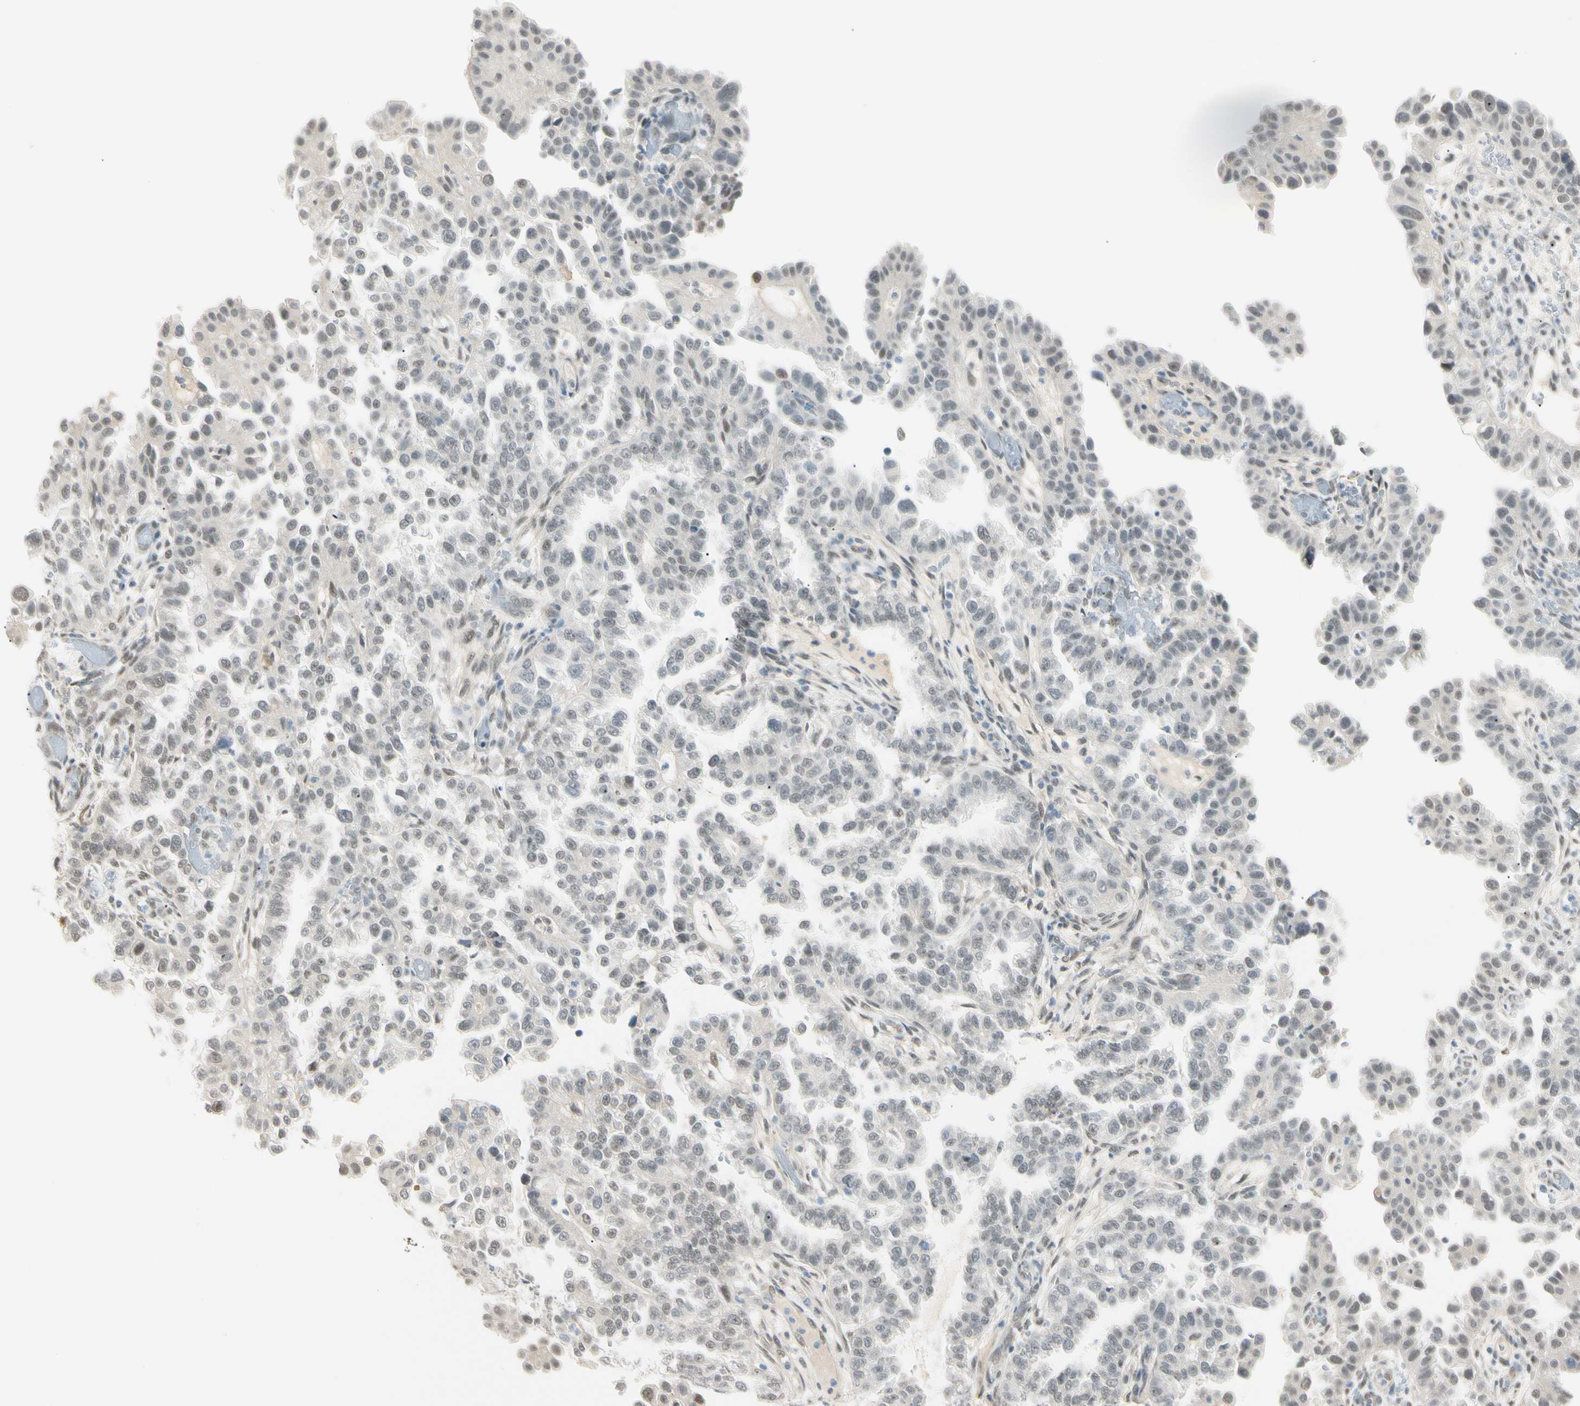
{"staining": {"intensity": "weak", "quantity": "25%-75%", "location": "nuclear"}, "tissue": "endometrial cancer", "cell_type": "Tumor cells", "image_type": "cancer", "snomed": [{"axis": "morphology", "description": "Adenocarcinoma, NOS"}, {"axis": "topography", "description": "Endometrium"}], "caption": "Immunohistochemistry (IHC) of endometrial cancer shows low levels of weak nuclear expression in about 25%-75% of tumor cells.", "gene": "ASPN", "patient": {"sex": "female", "age": 85}}